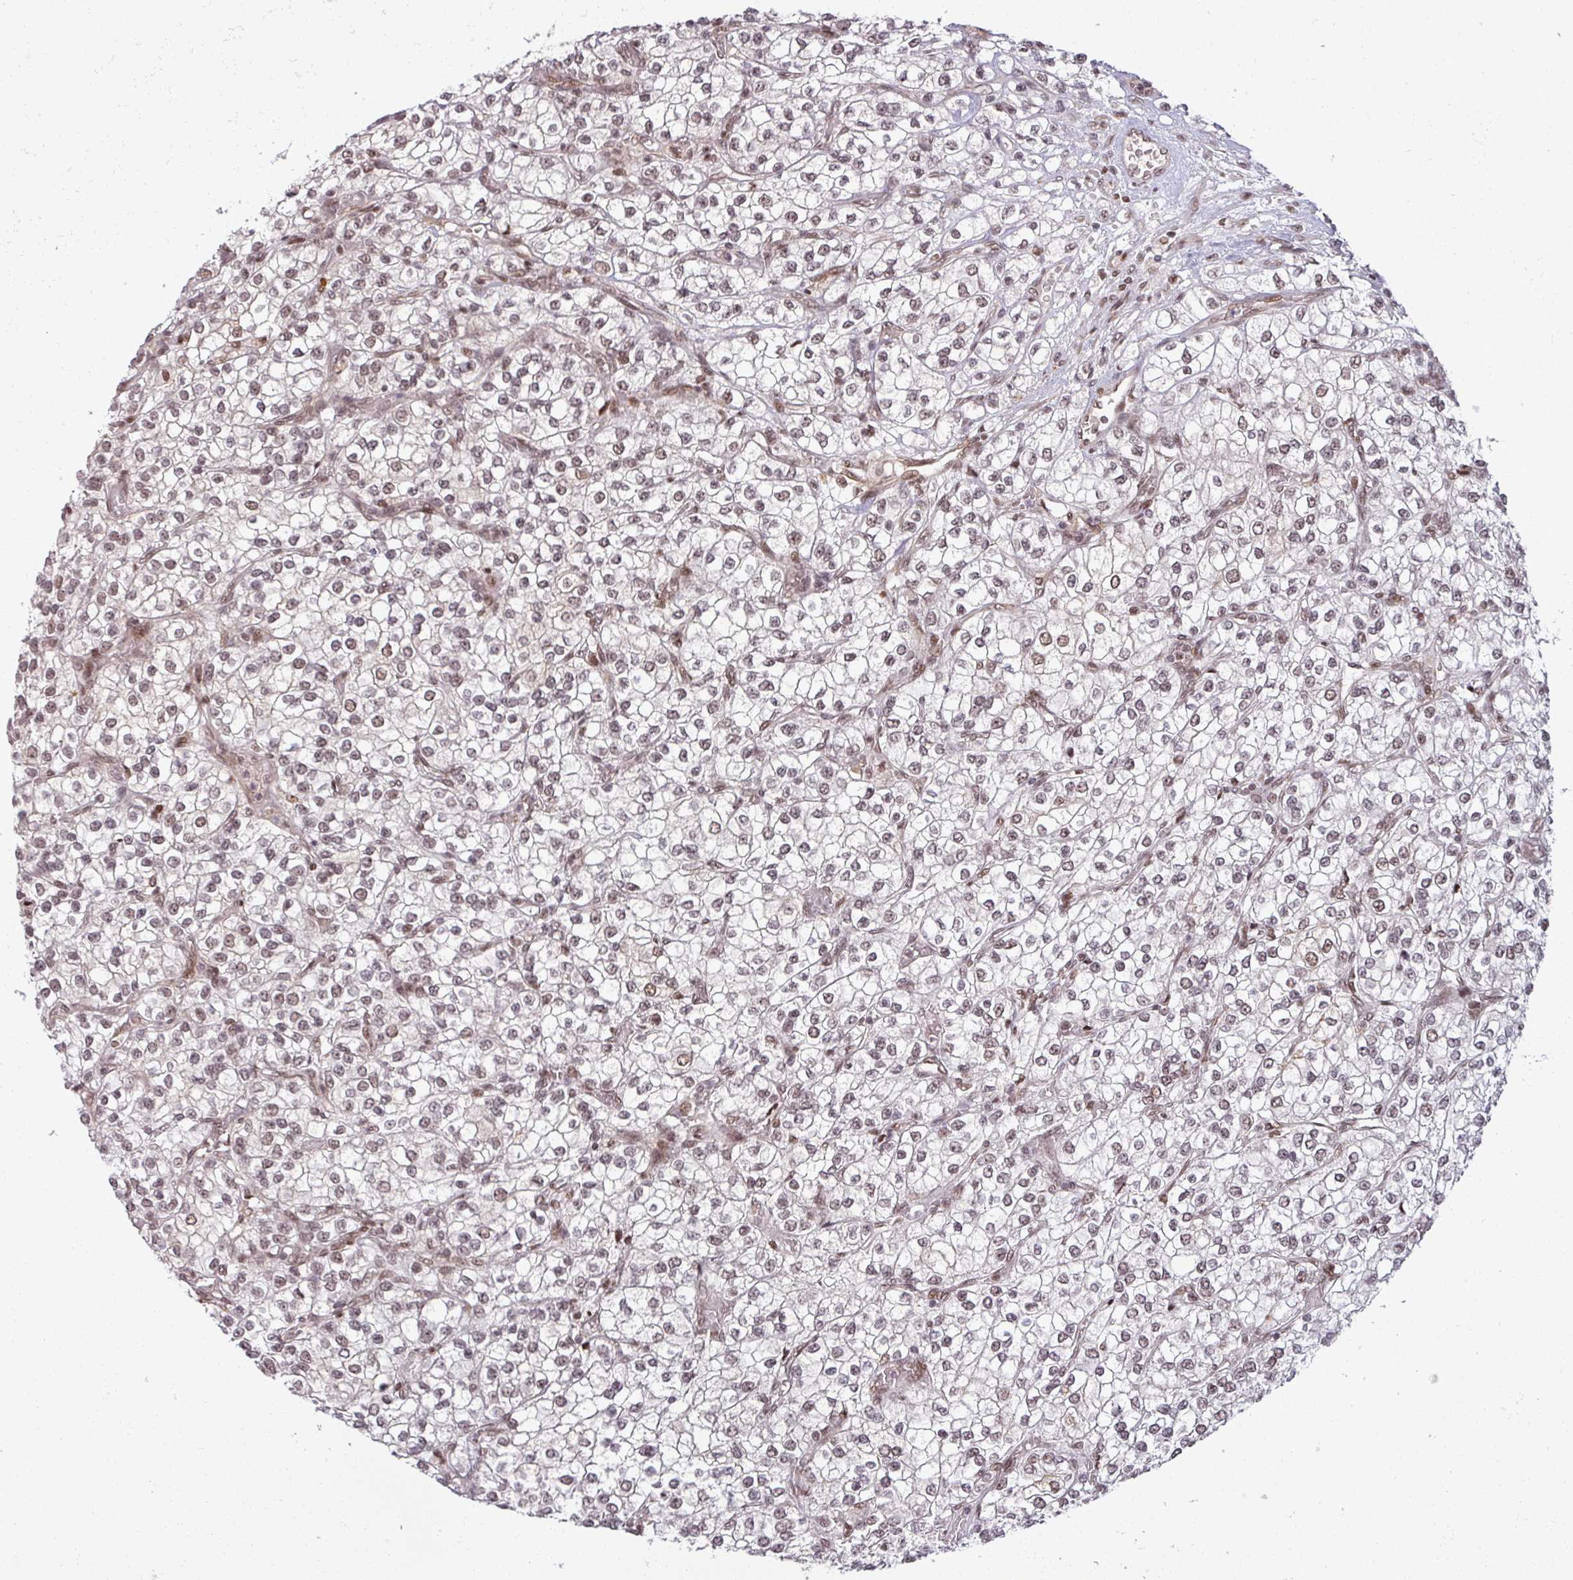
{"staining": {"intensity": "weak", "quantity": "25%-75%", "location": "nuclear"}, "tissue": "renal cancer", "cell_type": "Tumor cells", "image_type": "cancer", "snomed": [{"axis": "morphology", "description": "Adenocarcinoma, NOS"}, {"axis": "topography", "description": "Kidney"}], "caption": "This image displays renal adenocarcinoma stained with IHC to label a protein in brown. The nuclear of tumor cells show weak positivity for the protein. Nuclei are counter-stained blue.", "gene": "PTPN20", "patient": {"sex": "male", "age": 80}}